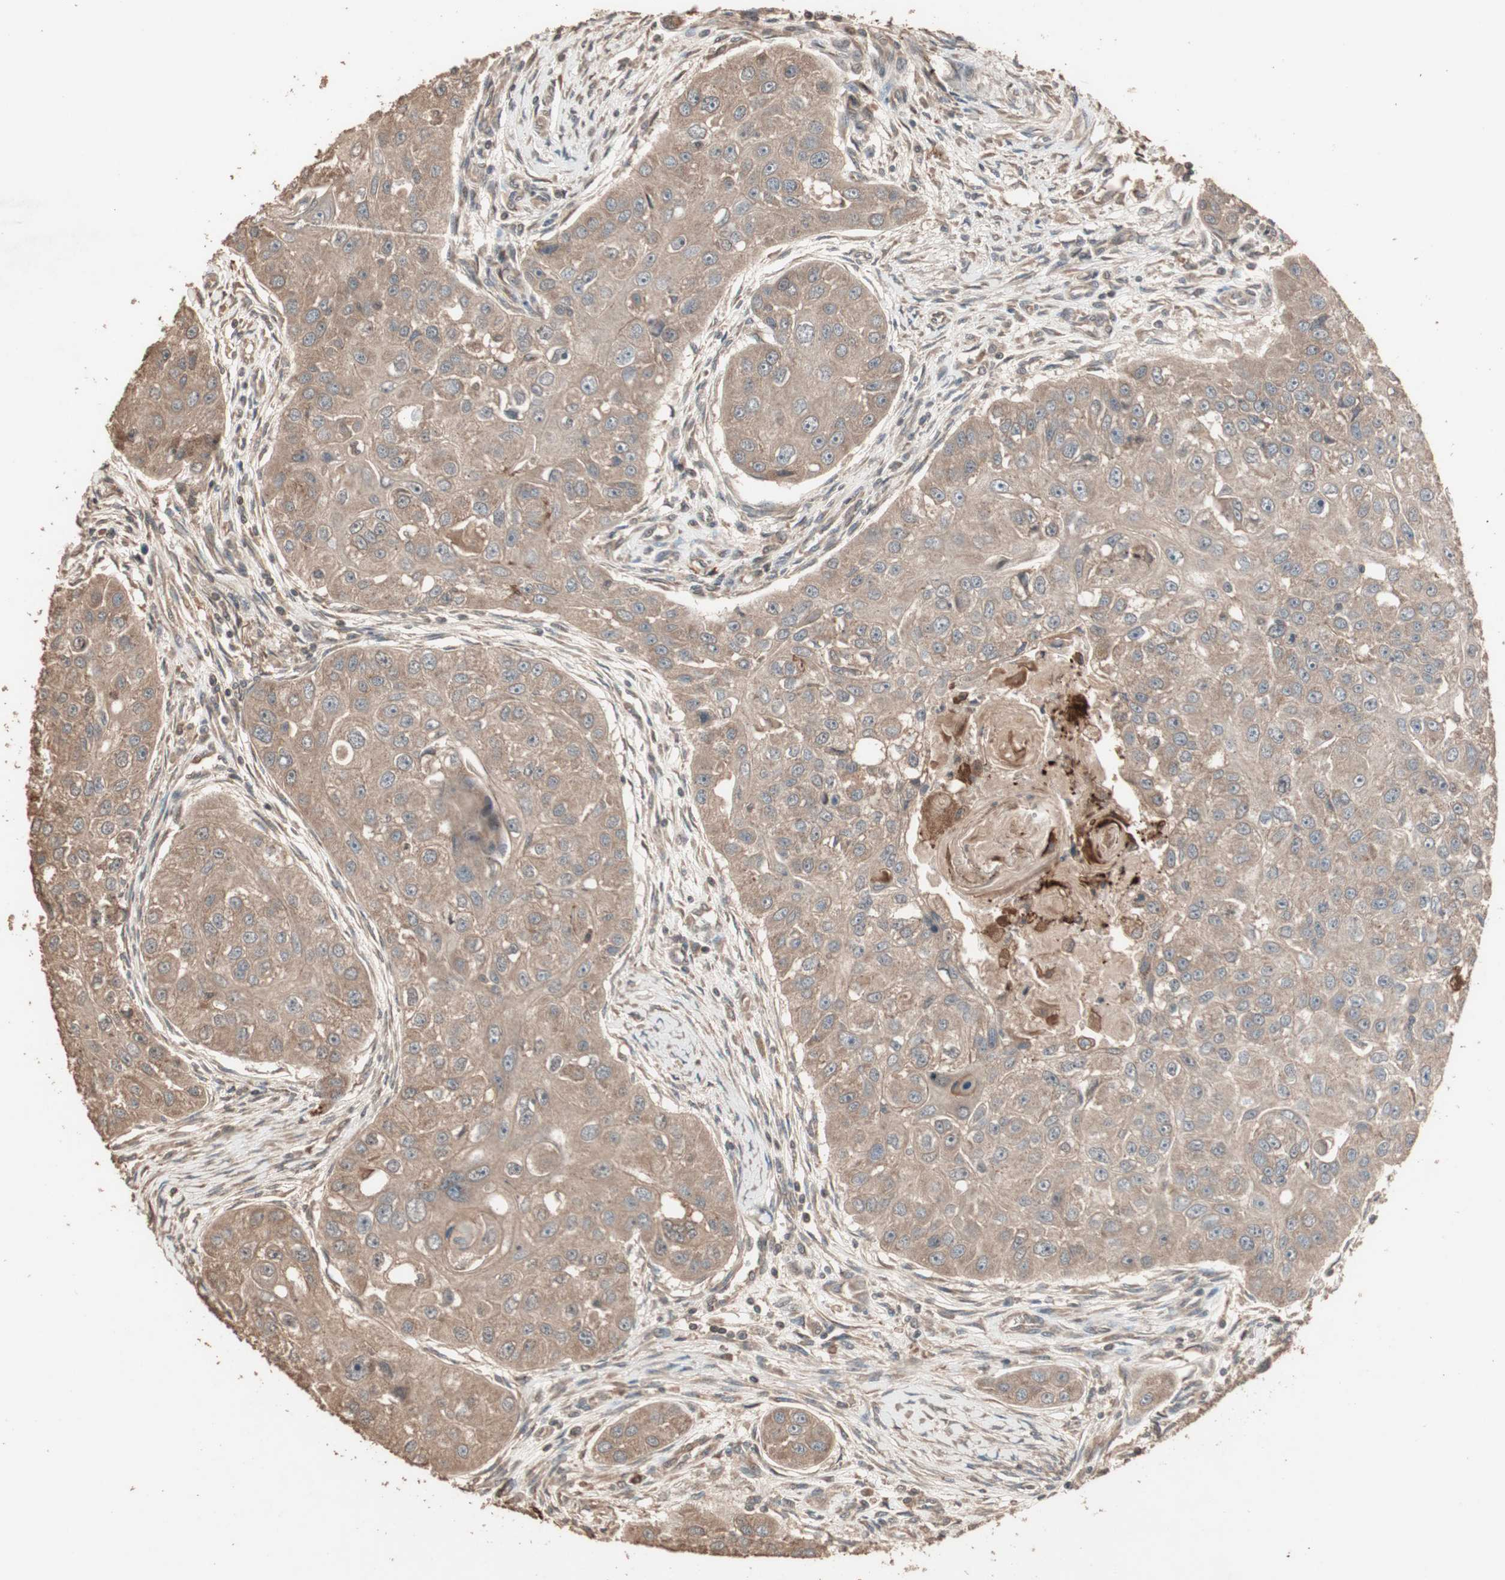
{"staining": {"intensity": "moderate", "quantity": ">75%", "location": "cytoplasmic/membranous"}, "tissue": "head and neck cancer", "cell_type": "Tumor cells", "image_type": "cancer", "snomed": [{"axis": "morphology", "description": "Normal tissue, NOS"}, {"axis": "morphology", "description": "Squamous cell carcinoma, NOS"}, {"axis": "topography", "description": "Skeletal muscle"}, {"axis": "topography", "description": "Head-Neck"}], "caption": "This histopathology image shows head and neck squamous cell carcinoma stained with immunohistochemistry to label a protein in brown. The cytoplasmic/membranous of tumor cells show moderate positivity for the protein. Nuclei are counter-stained blue.", "gene": "USP20", "patient": {"sex": "male", "age": 51}}